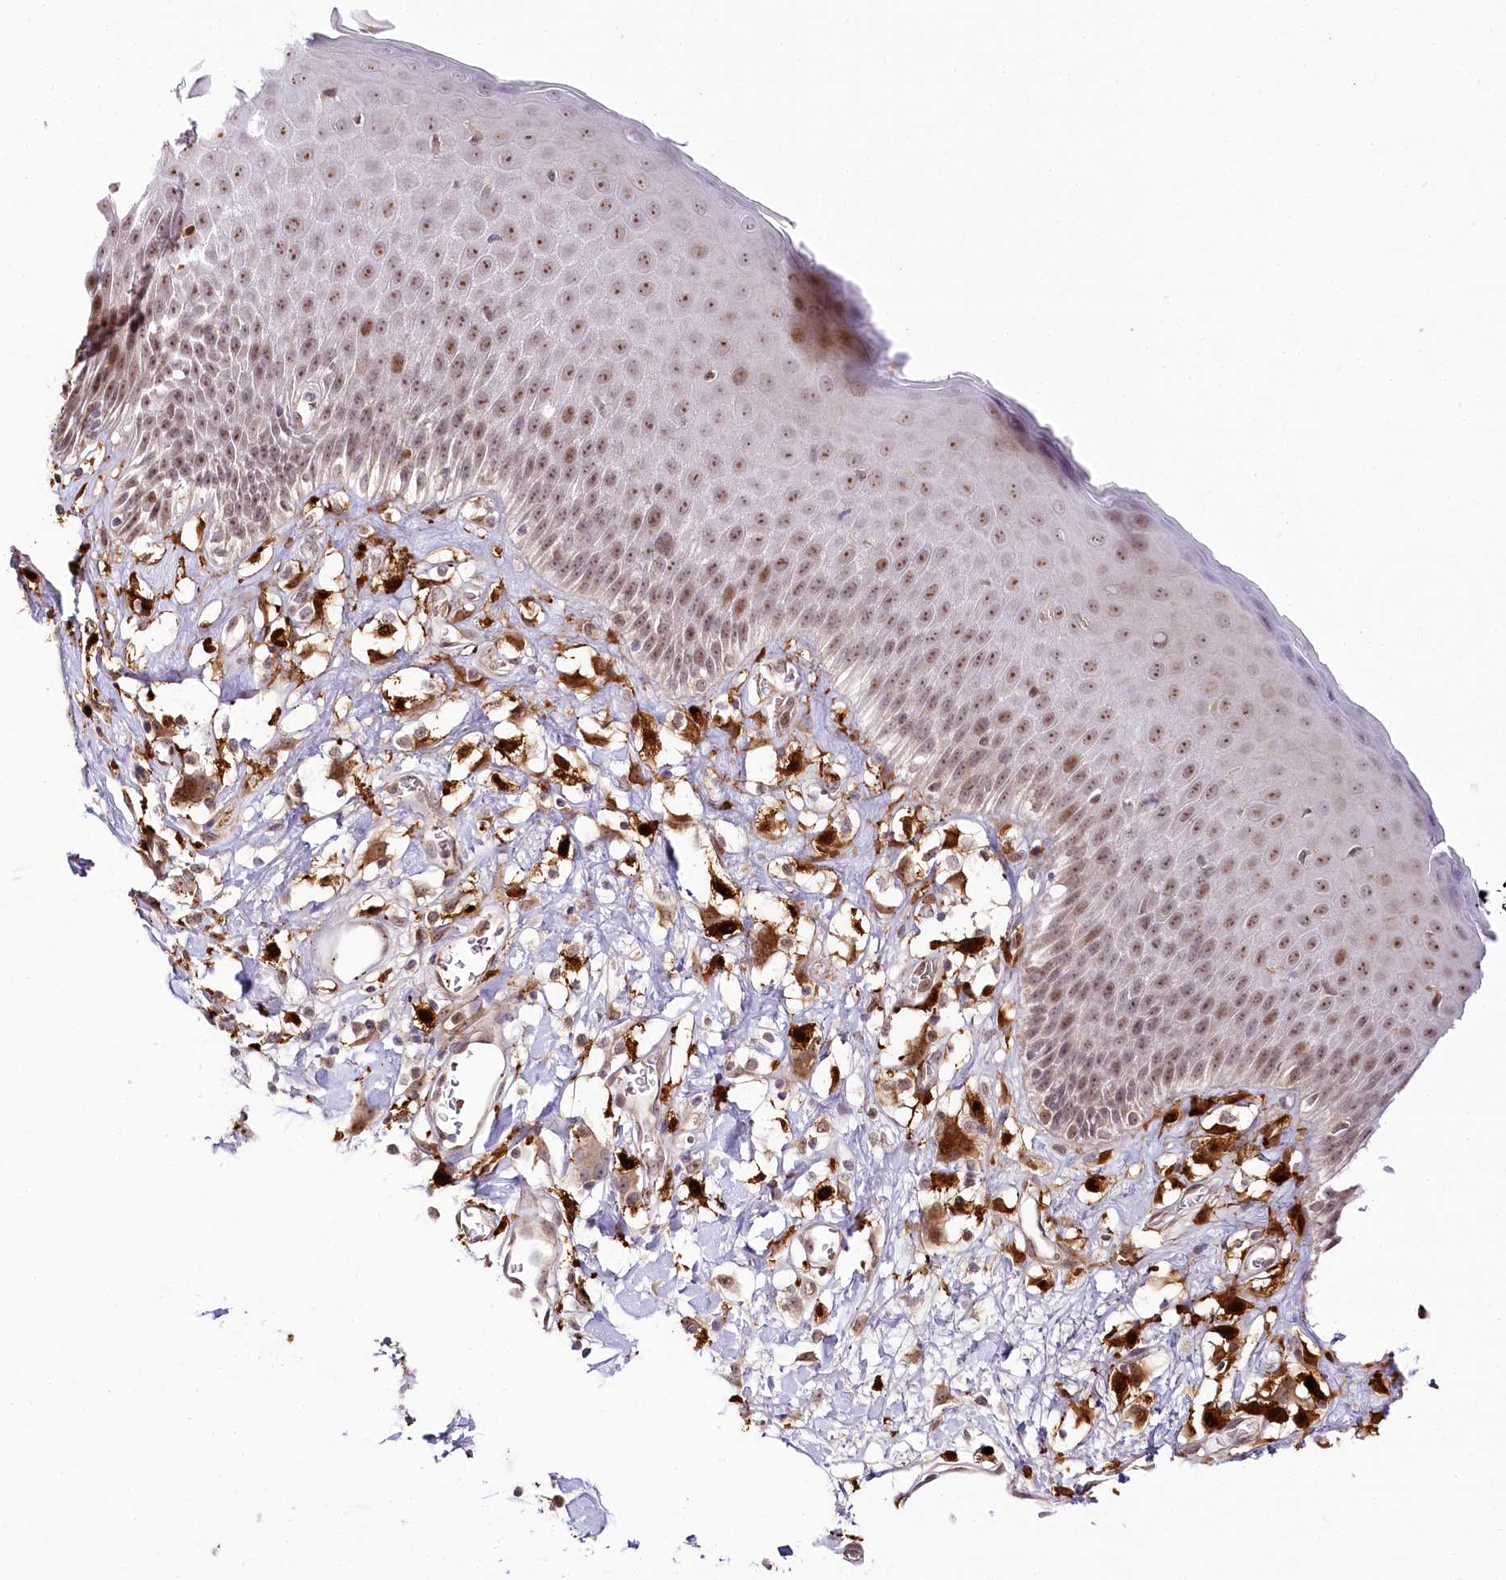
{"staining": {"intensity": "moderate", "quantity": ">75%", "location": "nuclear"}, "tissue": "skin", "cell_type": "Epidermal cells", "image_type": "normal", "snomed": [{"axis": "morphology", "description": "Normal tissue, NOS"}, {"axis": "topography", "description": "Vulva"}], "caption": "A brown stain shows moderate nuclear staining of a protein in epidermal cells of unremarkable skin. Nuclei are stained in blue.", "gene": "WDR36", "patient": {"sex": "female", "age": 68}}